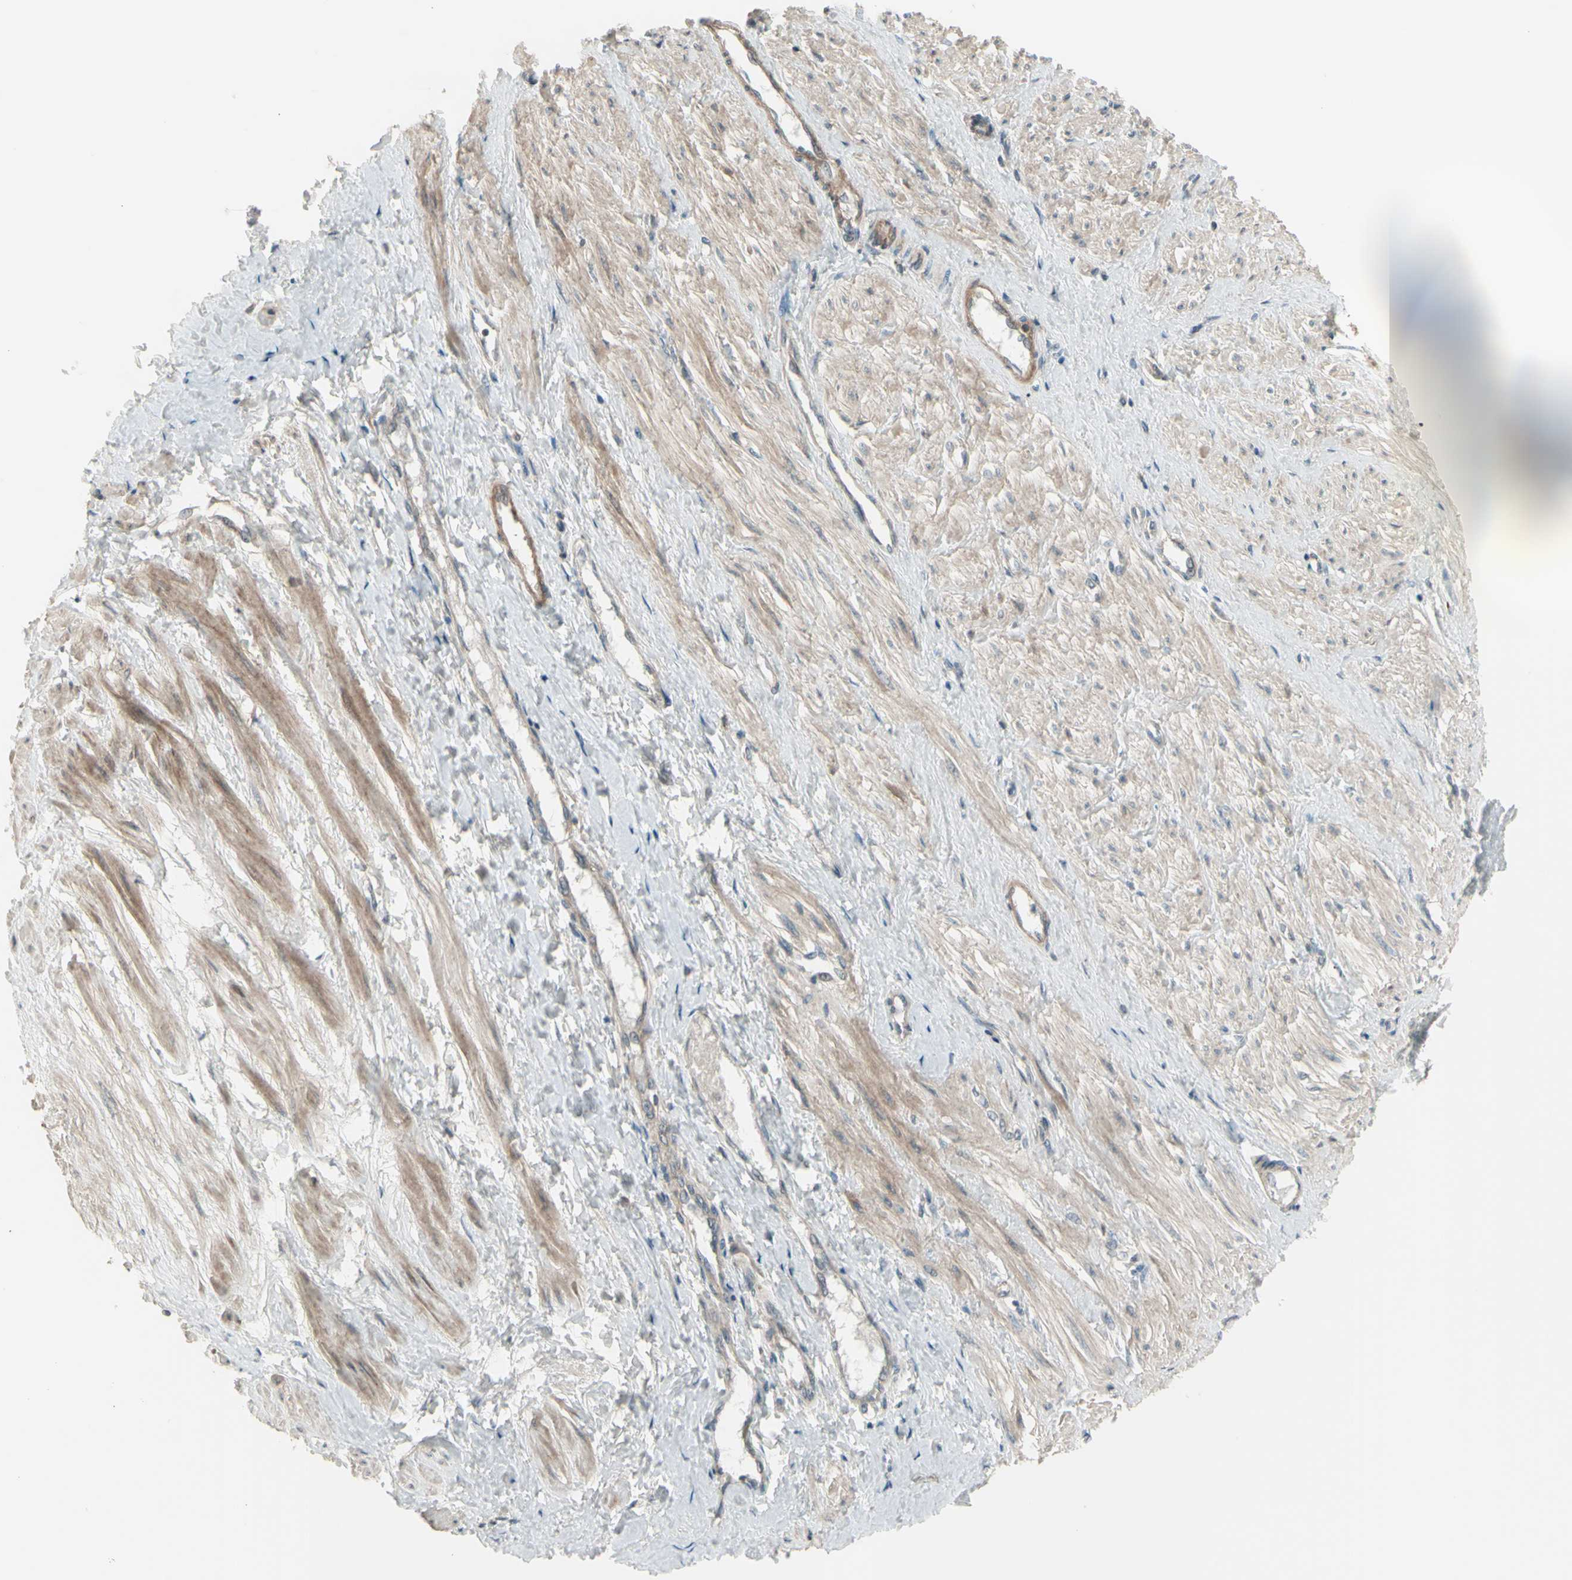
{"staining": {"intensity": "moderate", "quantity": "25%-75%", "location": "cytoplasmic/membranous"}, "tissue": "smooth muscle", "cell_type": "Smooth muscle cells", "image_type": "normal", "snomed": [{"axis": "morphology", "description": "Normal tissue, NOS"}, {"axis": "topography", "description": "Smooth muscle"}, {"axis": "topography", "description": "Uterus"}], "caption": "IHC image of unremarkable smooth muscle: human smooth muscle stained using immunohistochemistry (IHC) exhibits medium levels of moderate protein expression localized specifically in the cytoplasmic/membranous of smooth muscle cells, appearing as a cytoplasmic/membranous brown color.", "gene": "OSTM1", "patient": {"sex": "female", "age": 39}}